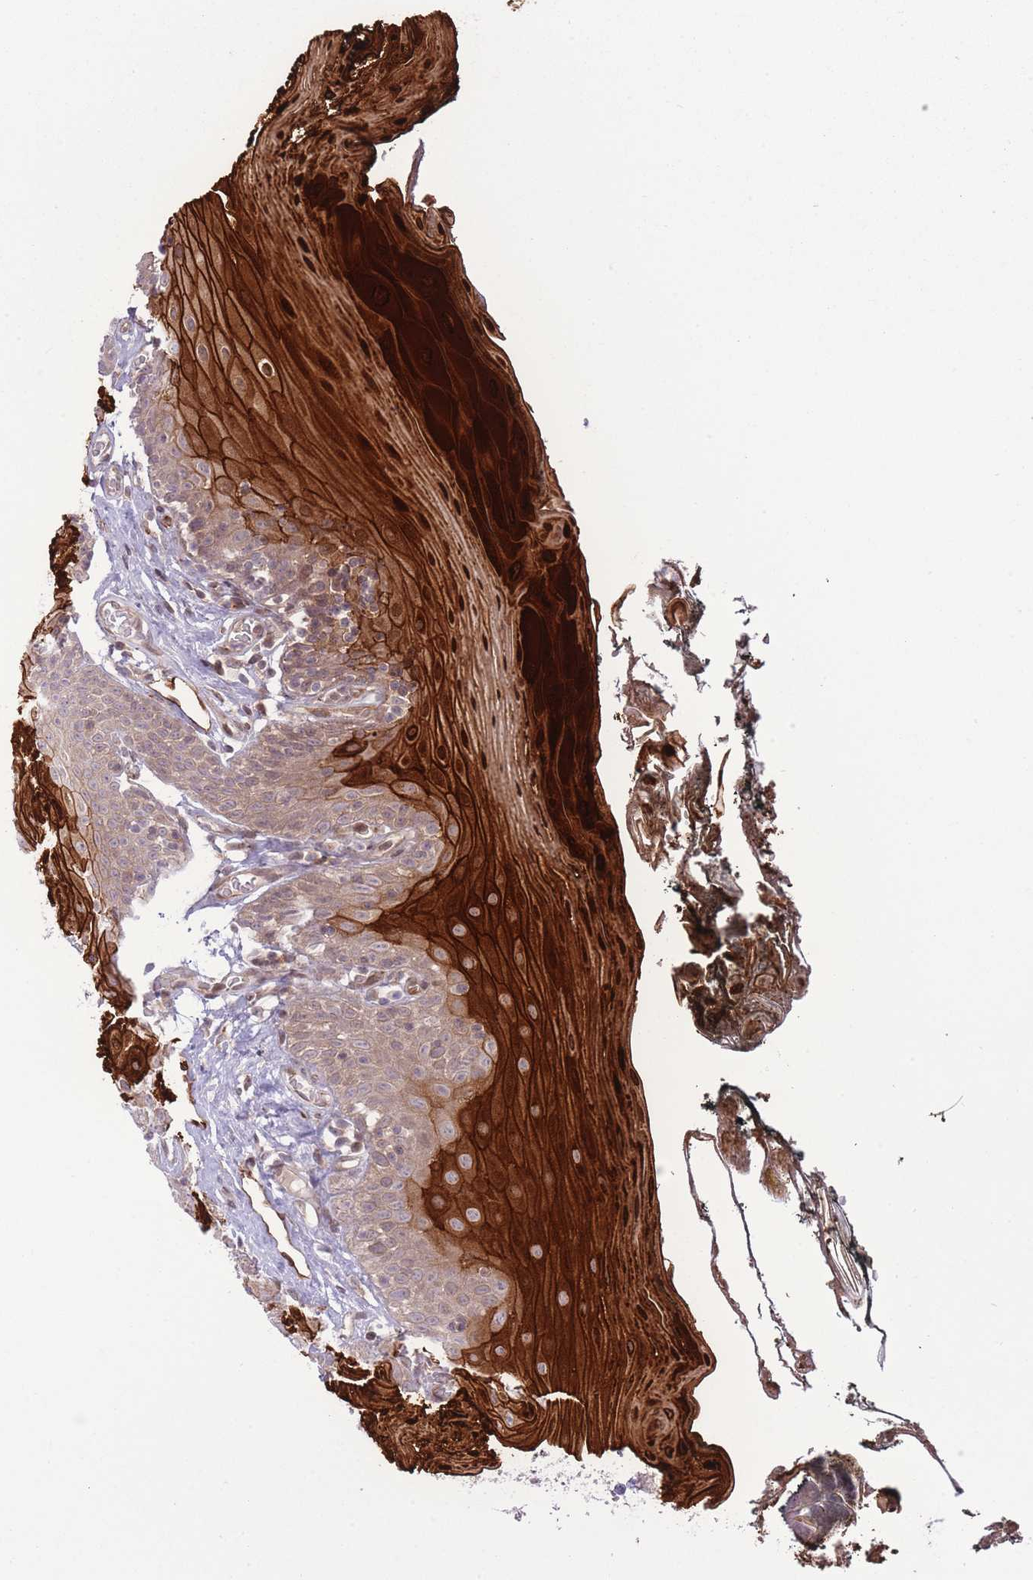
{"staining": {"intensity": "strong", "quantity": "<25%", "location": "cytoplasmic/membranous"}, "tissue": "oral mucosa", "cell_type": "Squamous epithelial cells", "image_type": "normal", "snomed": [{"axis": "morphology", "description": "Normal tissue, NOS"}, {"axis": "morphology", "description": "Squamous cell carcinoma, NOS"}, {"axis": "topography", "description": "Oral tissue"}, {"axis": "topography", "description": "Head-Neck"}], "caption": "IHC staining of unremarkable oral mucosa, which shows medium levels of strong cytoplasmic/membranous expression in approximately <25% of squamous epithelial cells indicating strong cytoplasmic/membranous protein expression. The staining was performed using DAB (brown) for protein detection and nuclei were counterstained in hematoxylin (blue).", "gene": "ZBED5", "patient": {"sex": "female", "age": 81}}